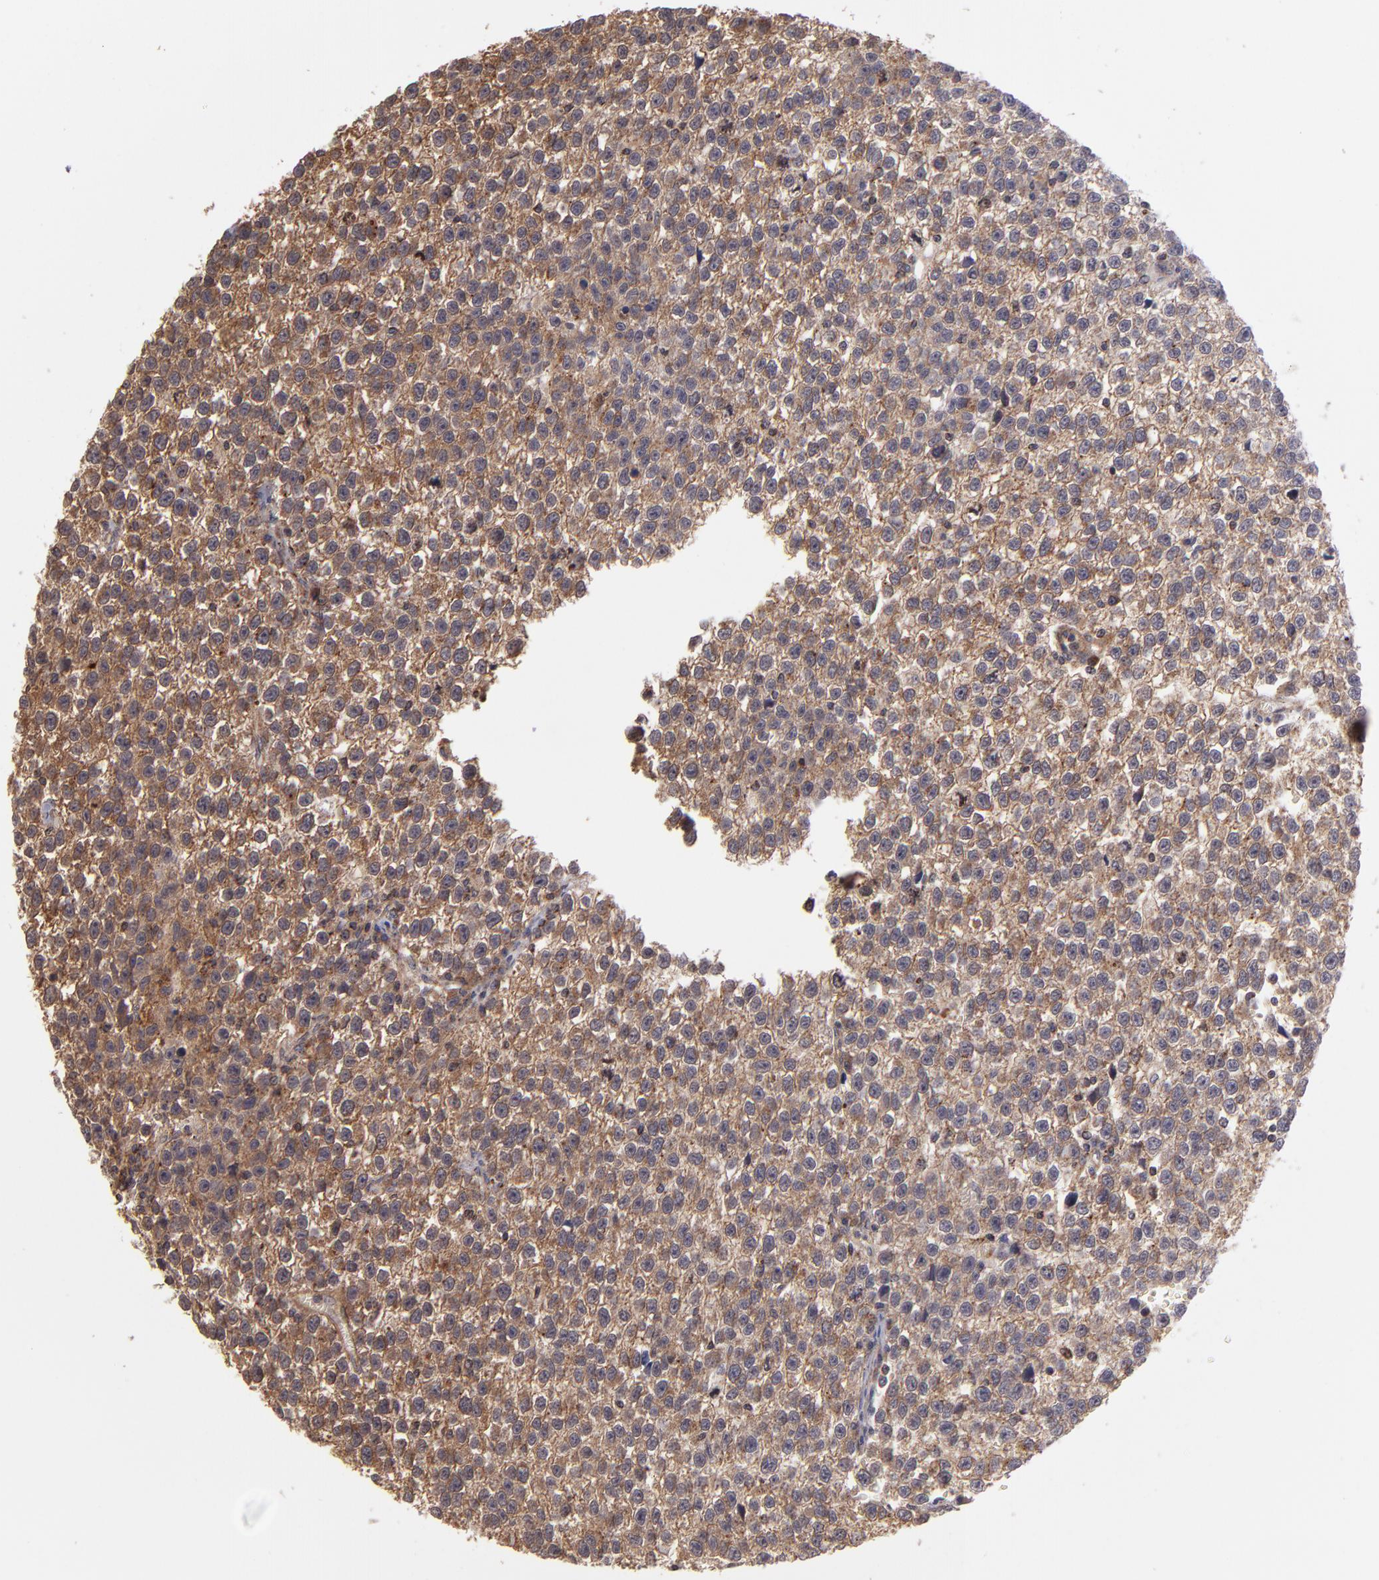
{"staining": {"intensity": "moderate", "quantity": ">75%", "location": "cytoplasmic/membranous"}, "tissue": "testis cancer", "cell_type": "Tumor cells", "image_type": "cancer", "snomed": [{"axis": "morphology", "description": "Seminoma, NOS"}, {"axis": "topography", "description": "Testis"}], "caption": "Protein staining by immunohistochemistry shows moderate cytoplasmic/membranous expression in approximately >75% of tumor cells in testis cancer.", "gene": "ZFYVE1", "patient": {"sex": "male", "age": 35}}